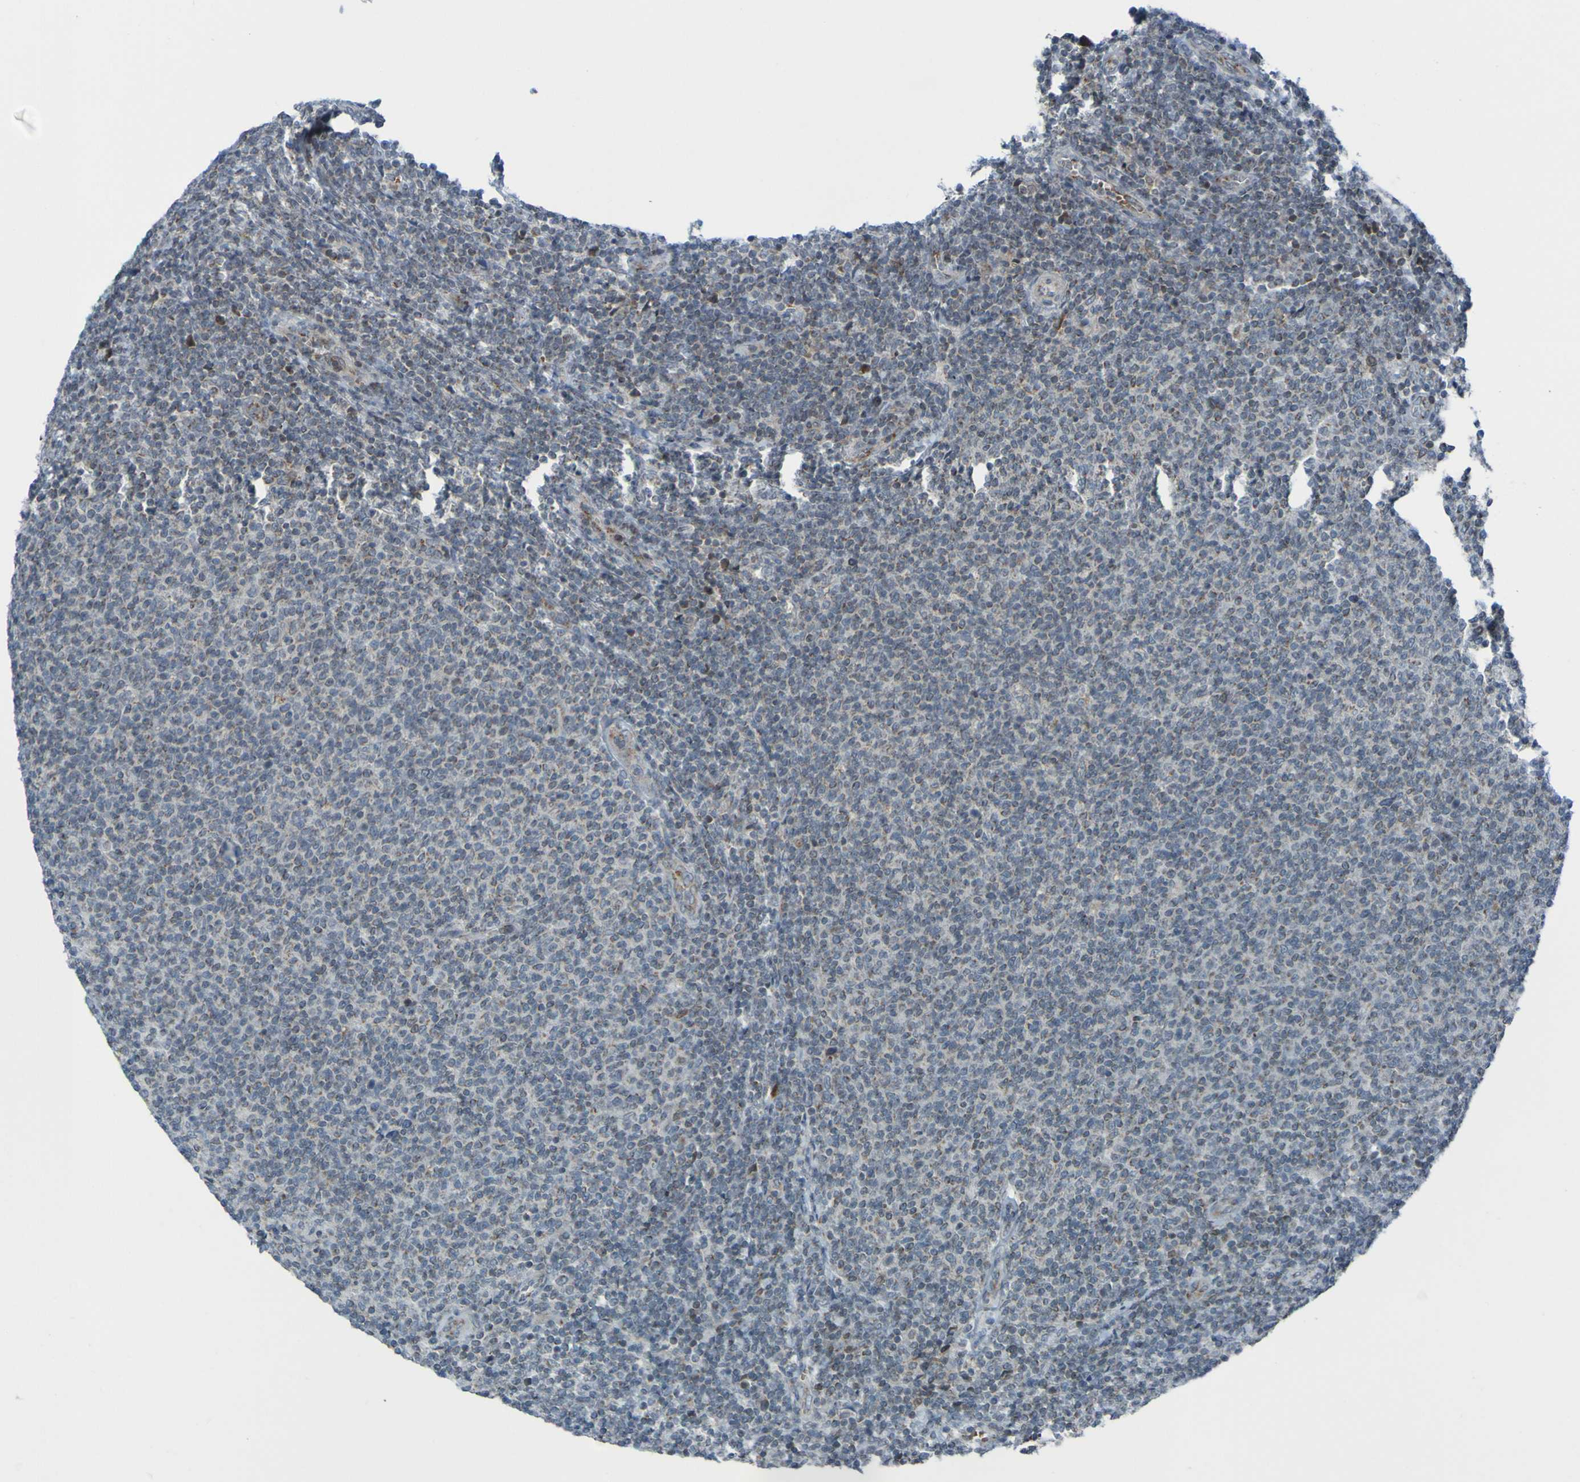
{"staining": {"intensity": "negative", "quantity": "none", "location": "none"}, "tissue": "lymphoma", "cell_type": "Tumor cells", "image_type": "cancer", "snomed": [{"axis": "morphology", "description": "Malignant lymphoma, non-Hodgkin's type, Low grade"}, {"axis": "topography", "description": "Lymph node"}], "caption": "Micrograph shows no significant protein expression in tumor cells of lymphoma. (DAB immunohistochemistry (IHC) with hematoxylin counter stain).", "gene": "UNG", "patient": {"sex": "male", "age": 66}}